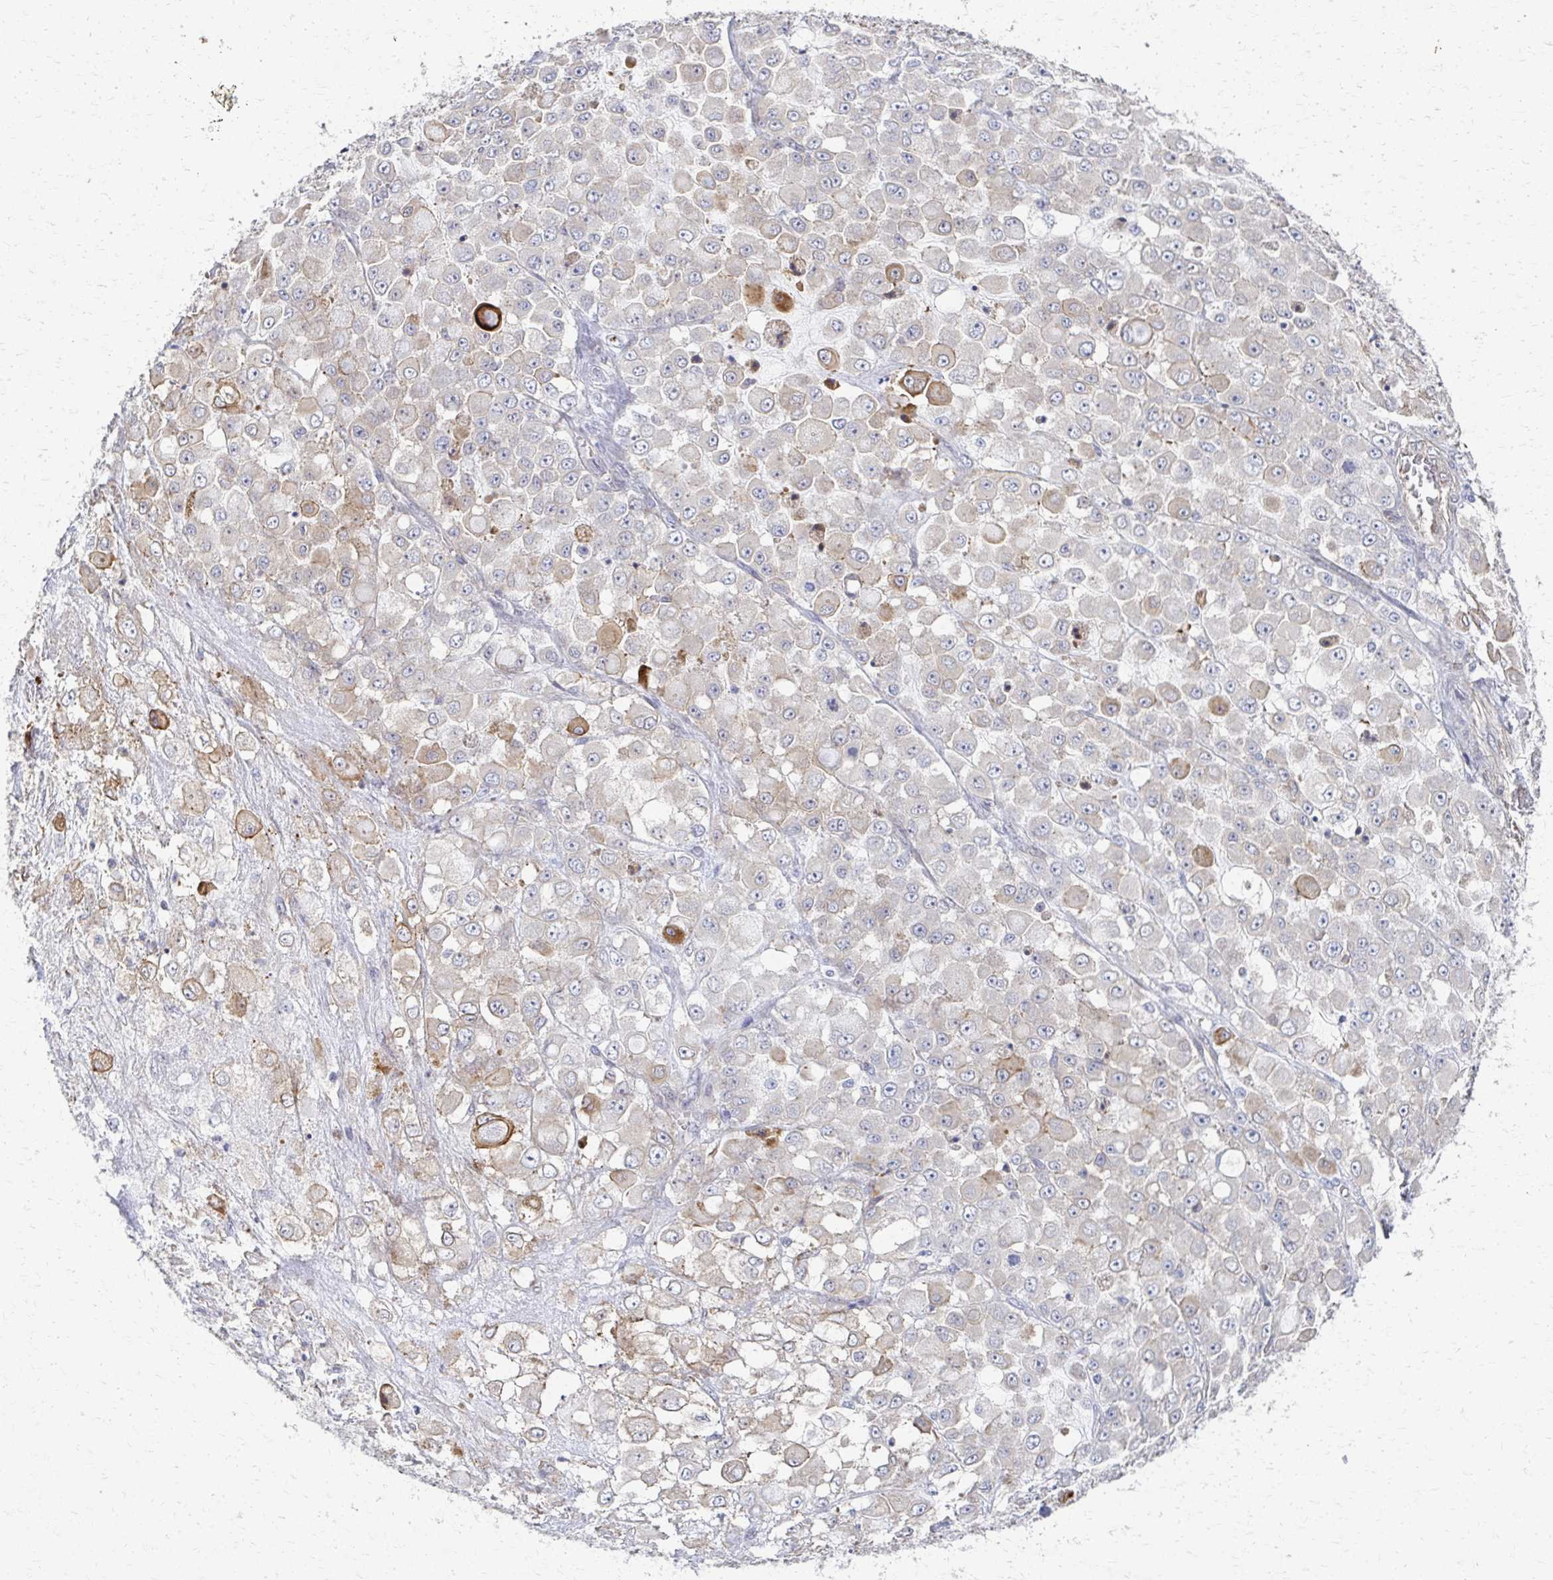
{"staining": {"intensity": "moderate", "quantity": "<25%", "location": "cytoplasmic/membranous"}, "tissue": "stomach cancer", "cell_type": "Tumor cells", "image_type": "cancer", "snomed": [{"axis": "morphology", "description": "Adenocarcinoma, NOS"}, {"axis": "topography", "description": "Stomach"}], "caption": "Immunohistochemistry micrograph of neoplastic tissue: stomach cancer stained using immunohistochemistry reveals low levels of moderate protein expression localized specifically in the cytoplasmic/membranous of tumor cells, appearing as a cytoplasmic/membranous brown color.", "gene": "EOLA2", "patient": {"sex": "female", "age": 76}}